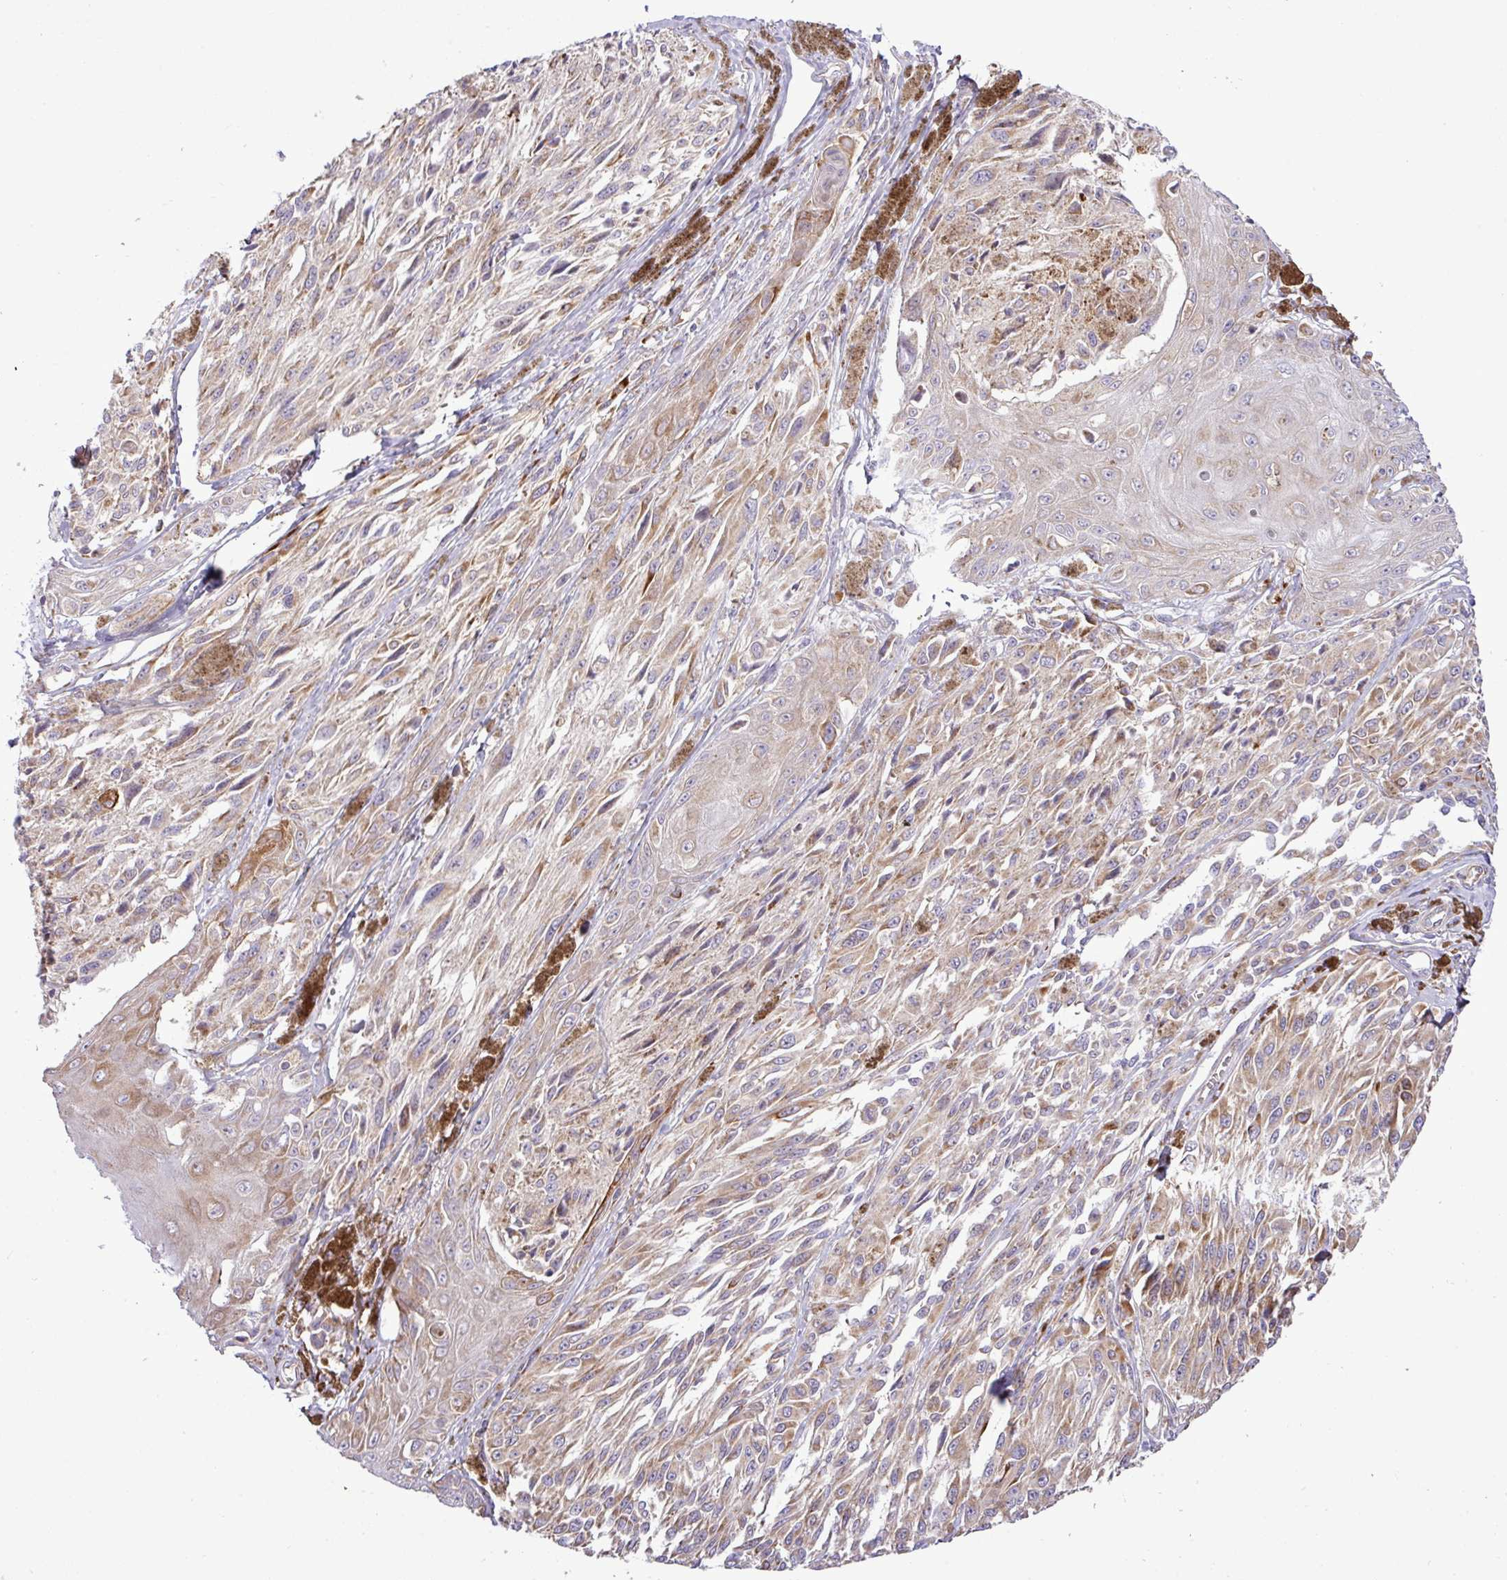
{"staining": {"intensity": "moderate", "quantity": "25%-75%", "location": "cytoplasmic/membranous"}, "tissue": "melanoma", "cell_type": "Tumor cells", "image_type": "cancer", "snomed": [{"axis": "morphology", "description": "Malignant melanoma, NOS"}, {"axis": "topography", "description": "Skin"}], "caption": "Melanoma tissue displays moderate cytoplasmic/membranous positivity in about 25%-75% of tumor cells (DAB (3,3'-diaminobenzidine) IHC, brown staining for protein, blue staining for nuclei).", "gene": "CWH43", "patient": {"sex": "male", "age": 94}}